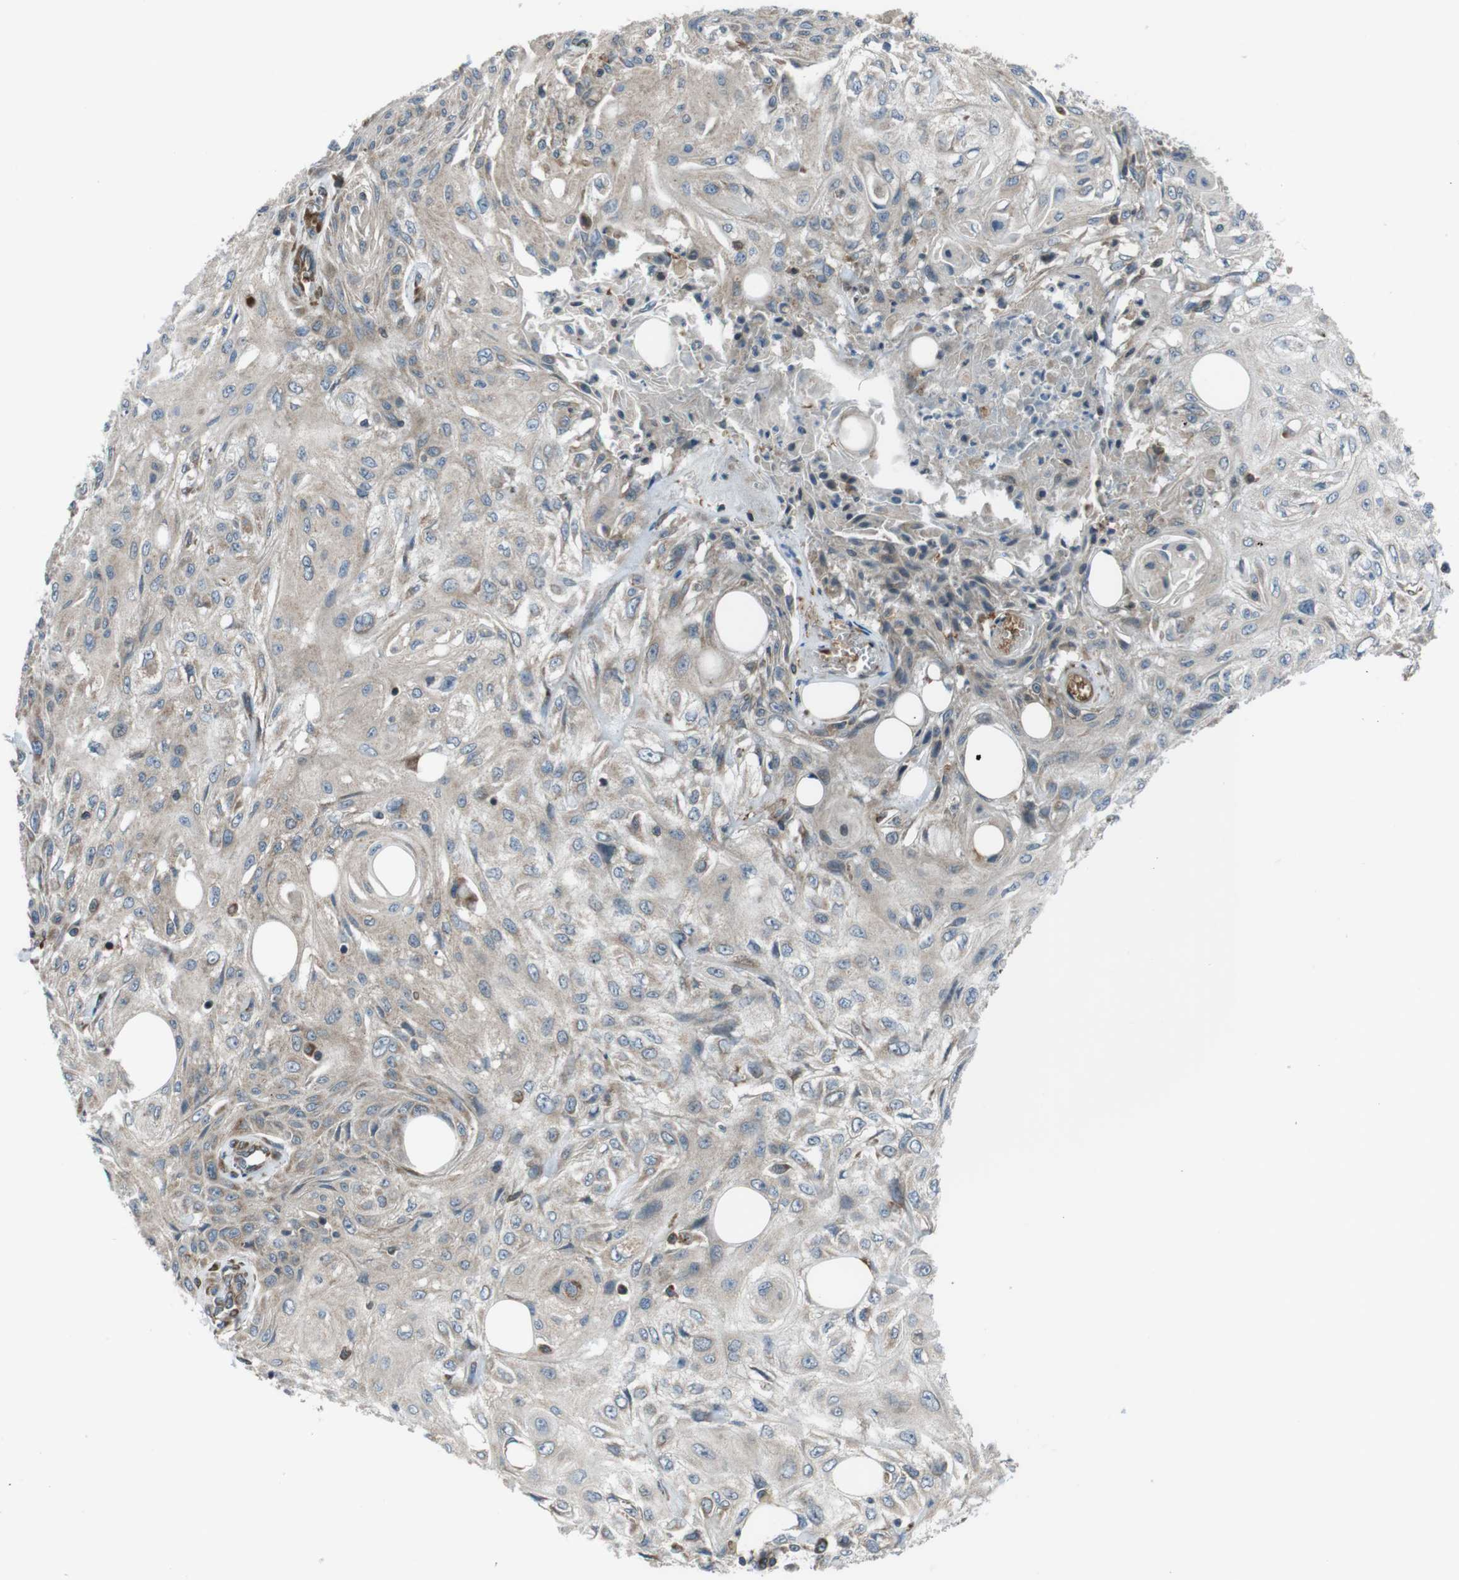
{"staining": {"intensity": "moderate", "quantity": "<25%", "location": "cytoplasmic/membranous"}, "tissue": "skin cancer", "cell_type": "Tumor cells", "image_type": "cancer", "snomed": [{"axis": "morphology", "description": "Squamous cell carcinoma, NOS"}, {"axis": "topography", "description": "Skin"}], "caption": "Skin cancer (squamous cell carcinoma) stained for a protein (brown) demonstrates moderate cytoplasmic/membranous positive positivity in about <25% of tumor cells.", "gene": "SSR3", "patient": {"sex": "male", "age": 75}}